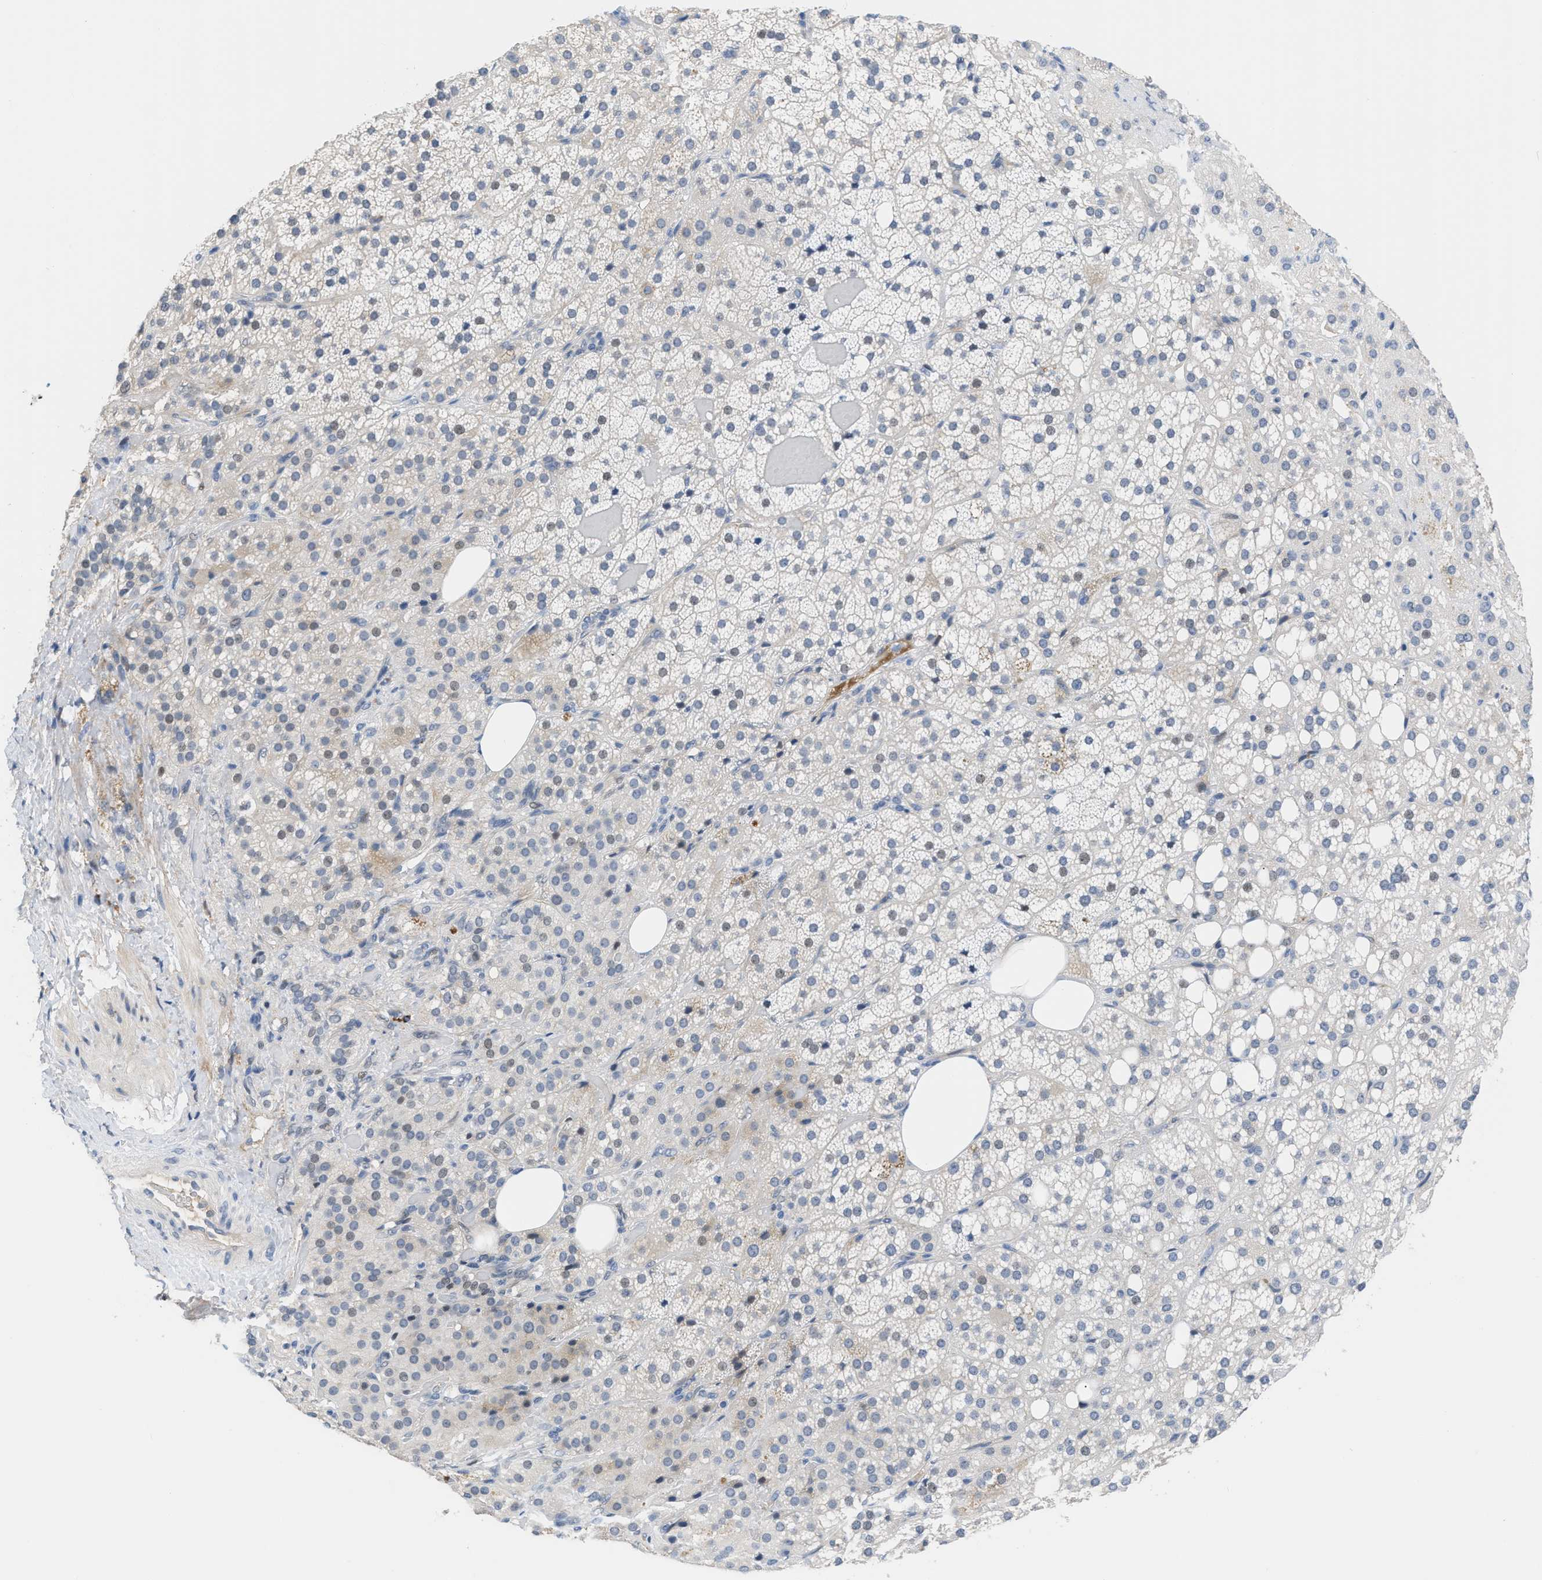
{"staining": {"intensity": "negative", "quantity": "none", "location": "none"}, "tissue": "adrenal gland", "cell_type": "Glandular cells", "image_type": "normal", "snomed": [{"axis": "morphology", "description": "Normal tissue, NOS"}, {"axis": "topography", "description": "Adrenal gland"}], "caption": "Immunohistochemical staining of unremarkable adrenal gland demonstrates no significant staining in glandular cells. Brightfield microscopy of IHC stained with DAB (brown) and hematoxylin (blue), captured at high magnification.", "gene": "OR9K2", "patient": {"sex": "female", "age": 59}}